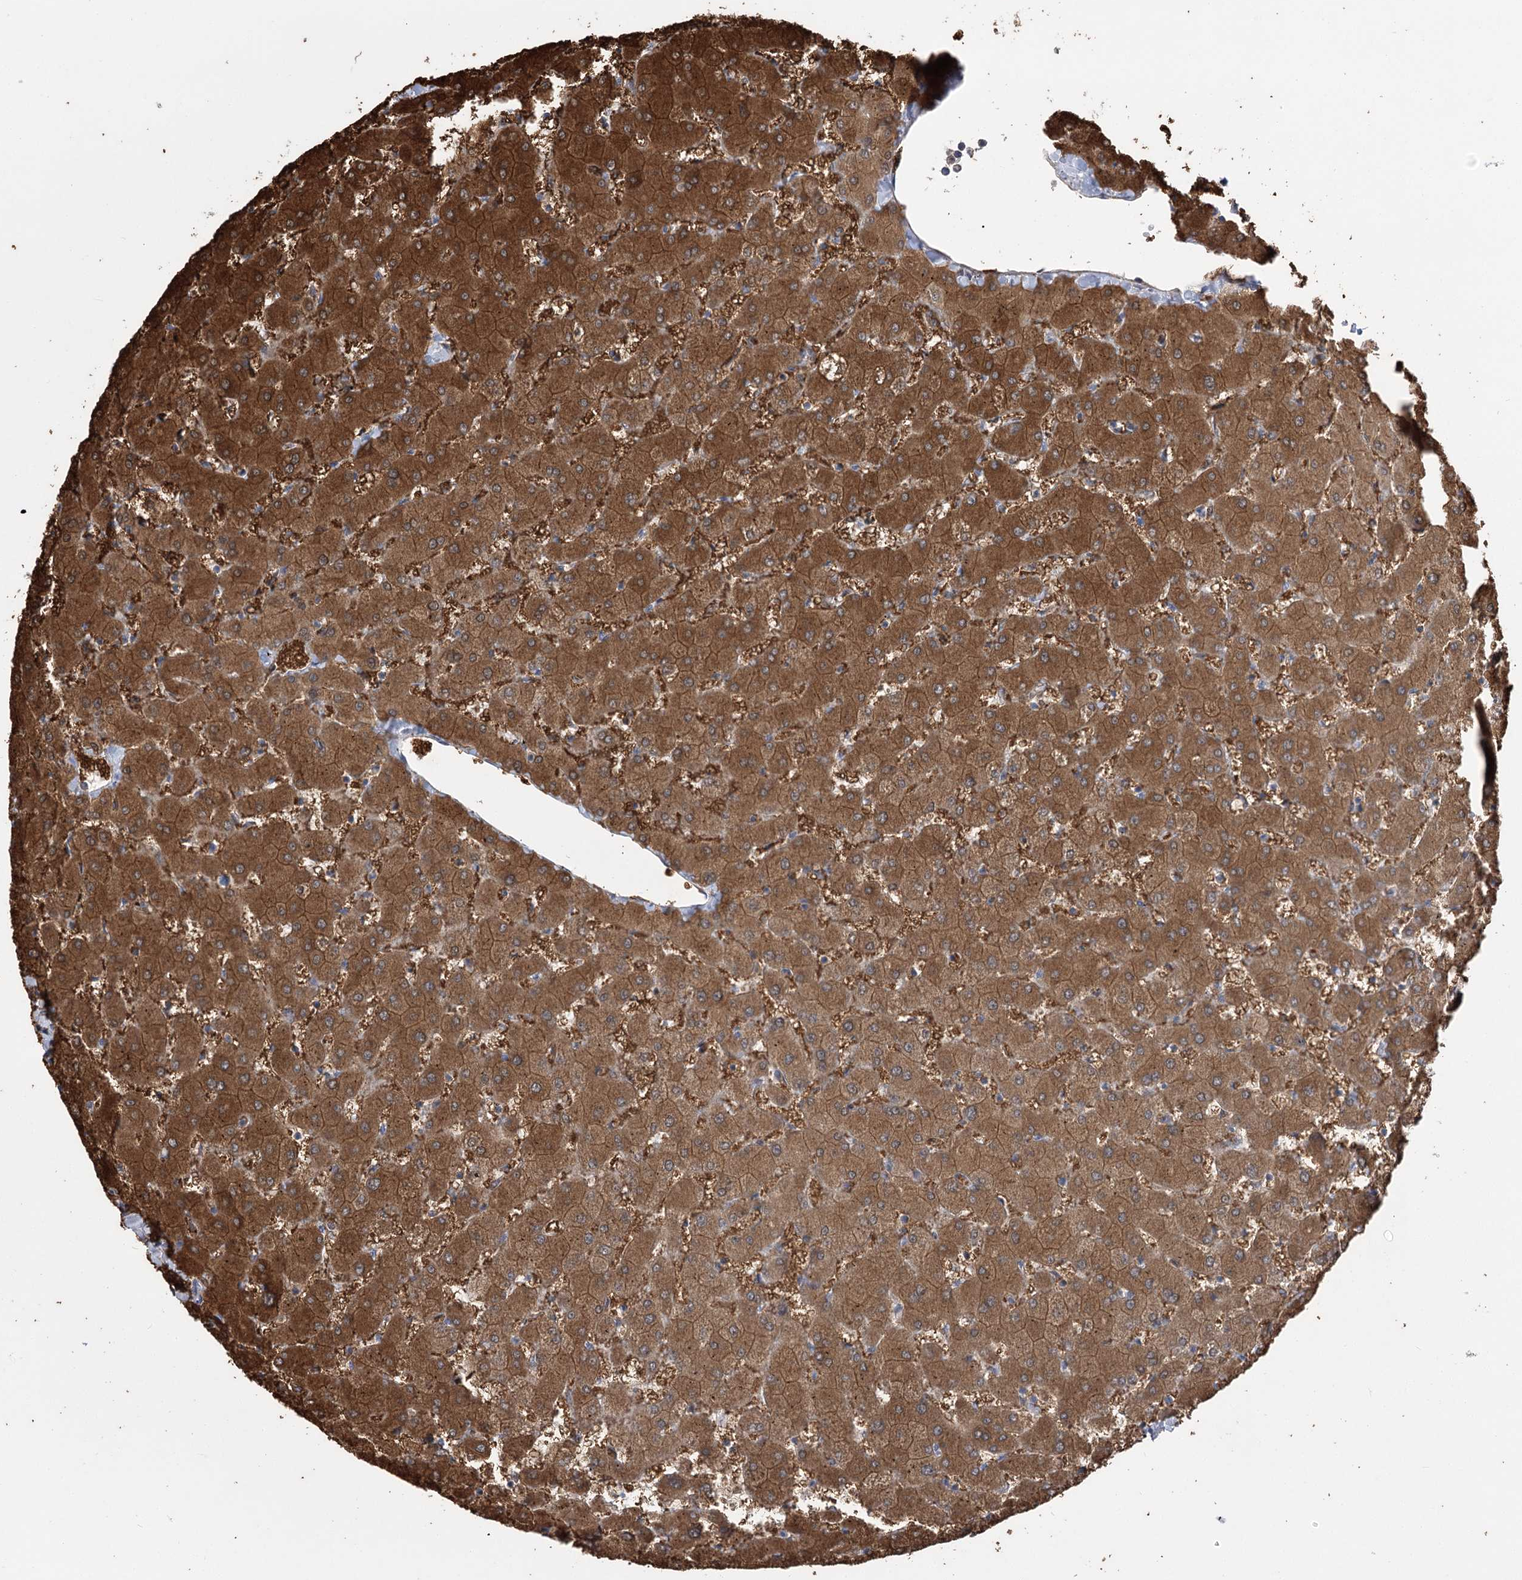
{"staining": {"intensity": "strong", "quantity": ">75%", "location": "cytoplasmic/membranous"}, "tissue": "liver", "cell_type": "Cholangiocytes", "image_type": "normal", "snomed": [{"axis": "morphology", "description": "Normal tissue, NOS"}, {"axis": "topography", "description": "Liver"}], "caption": "IHC of normal human liver displays high levels of strong cytoplasmic/membranous staining in approximately >75% of cholangiocytes.", "gene": "UGP2", "patient": {"sex": "female", "age": 63}}